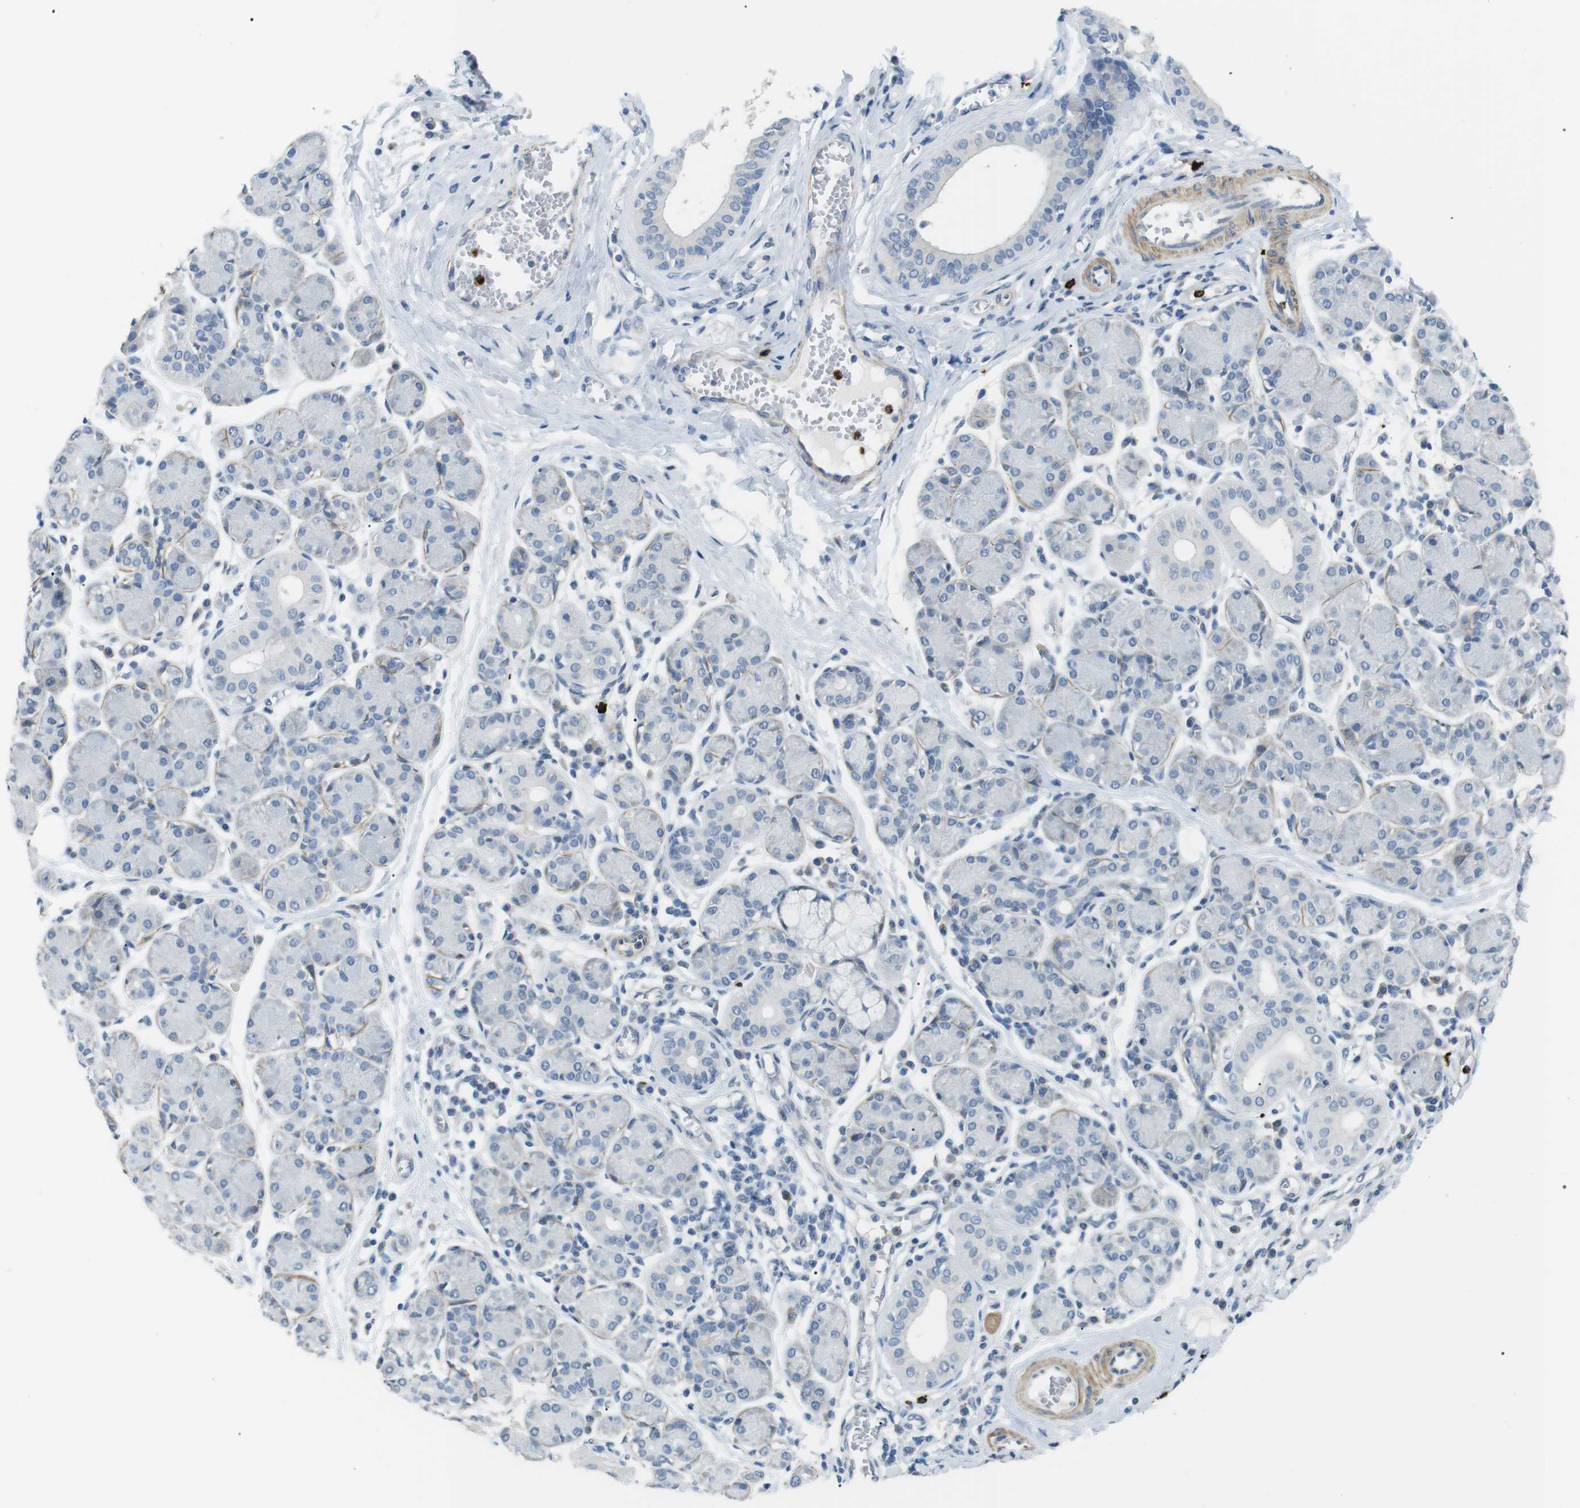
{"staining": {"intensity": "weak", "quantity": "<25%", "location": "cytoplasmic/membranous"}, "tissue": "salivary gland", "cell_type": "Glandular cells", "image_type": "normal", "snomed": [{"axis": "morphology", "description": "Normal tissue, NOS"}, {"axis": "morphology", "description": "Inflammation, NOS"}, {"axis": "topography", "description": "Lymph node"}, {"axis": "topography", "description": "Salivary gland"}], "caption": "Protein analysis of normal salivary gland shows no significant staining in glandular cells. (DAB (3,3'-diaminobenzidine) immunohistochemistry (IHC) visualized using brightfield microscopy, high magnification).", "gene": "GZMM", "patient": {"sex": "male", "age": 3}}